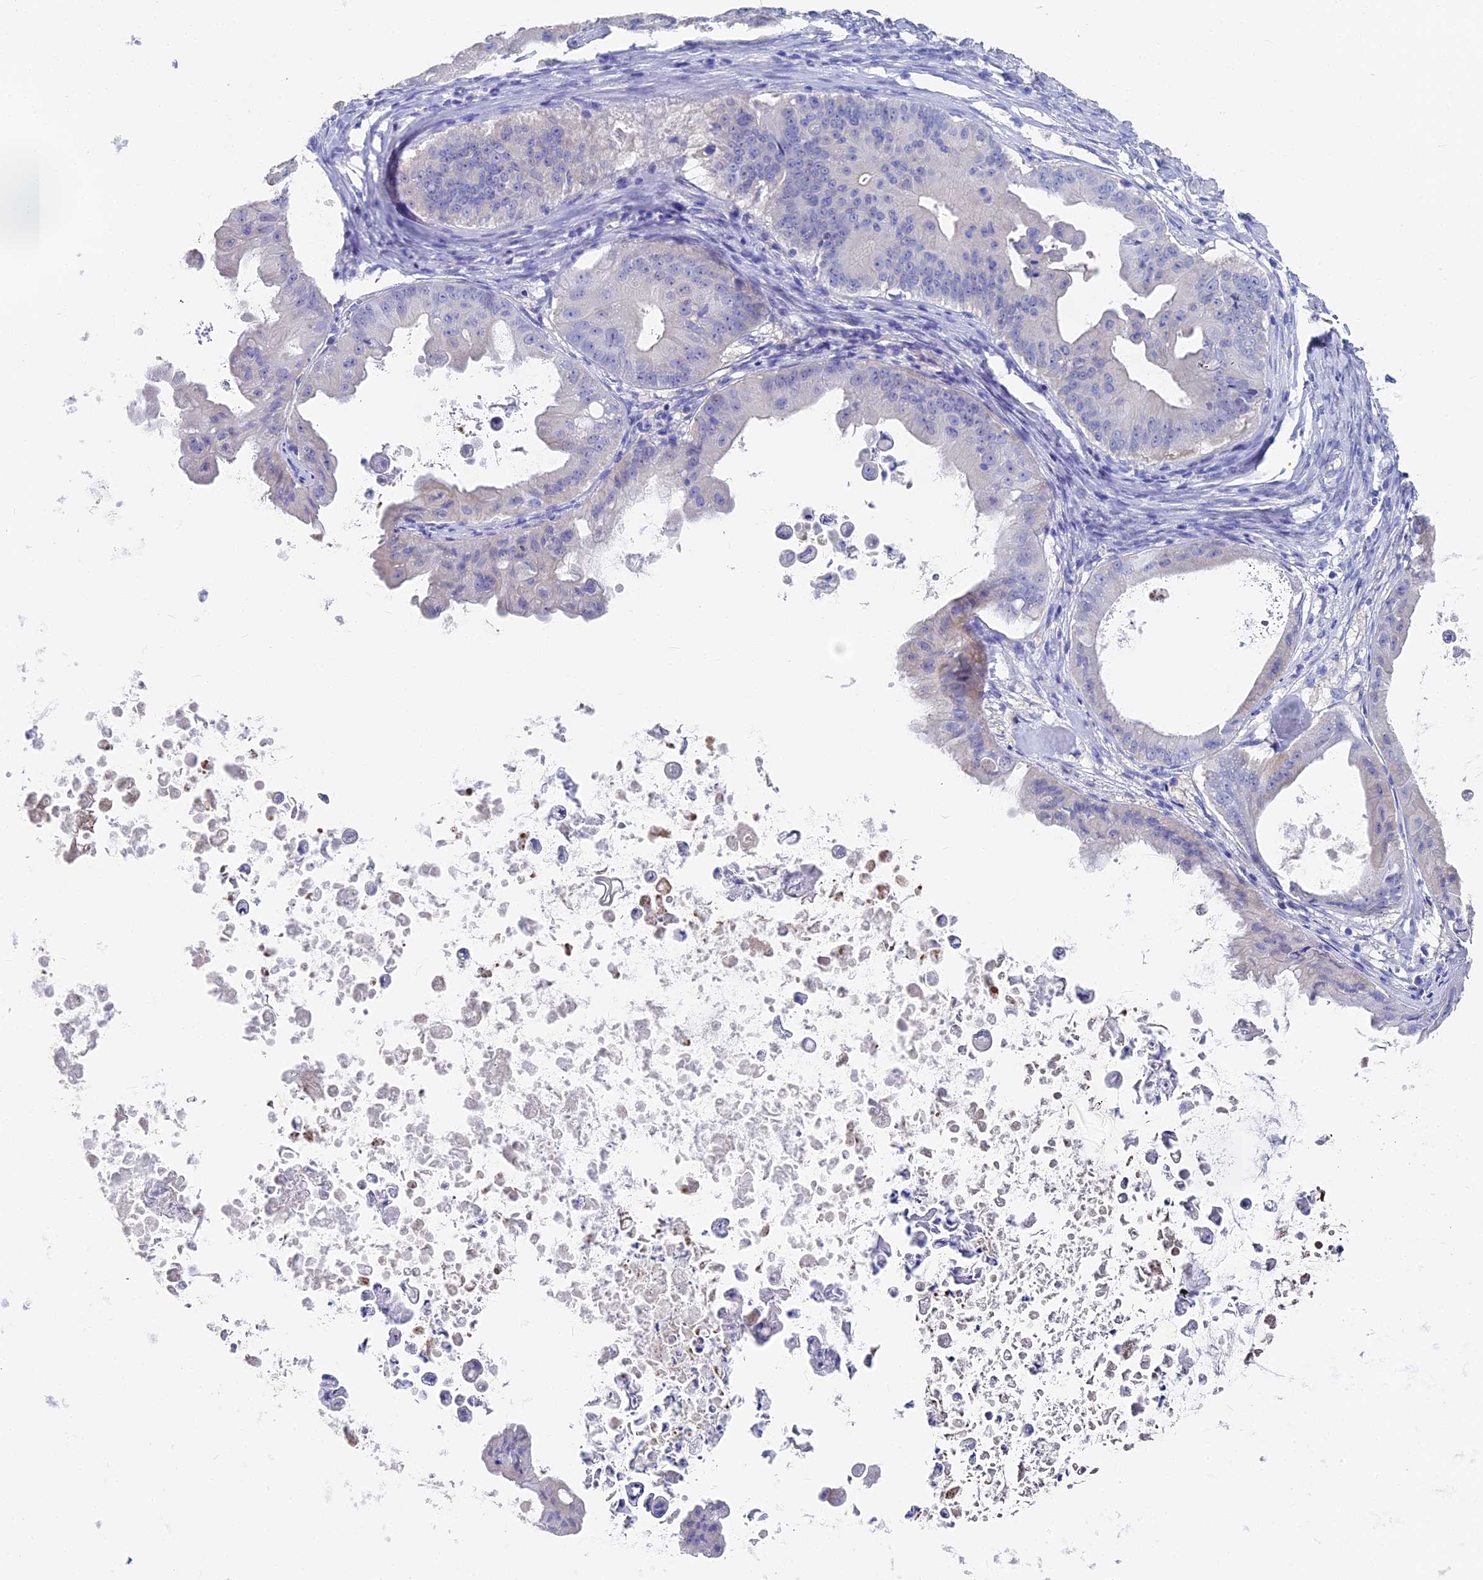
{"staining": {"intensity": "negative", "quantity": "none", "location": "none"}, "tissue": "ovarian cancer", "cell_type": "Tumor cells", "image_type": "cancer", "snomed": [{"axis": "morphology", "description": "Cystadenocarcinoma, mucinous, NOS"}, {"axis": "topography", "description": "Ovary"}], "caption": "There is no significant positivity in tumor cells of ovarian cancer (mucinous cystadenocarcinoma).", "gene": "VPS33B", "patient": {"sex": "female", "age": 37}}